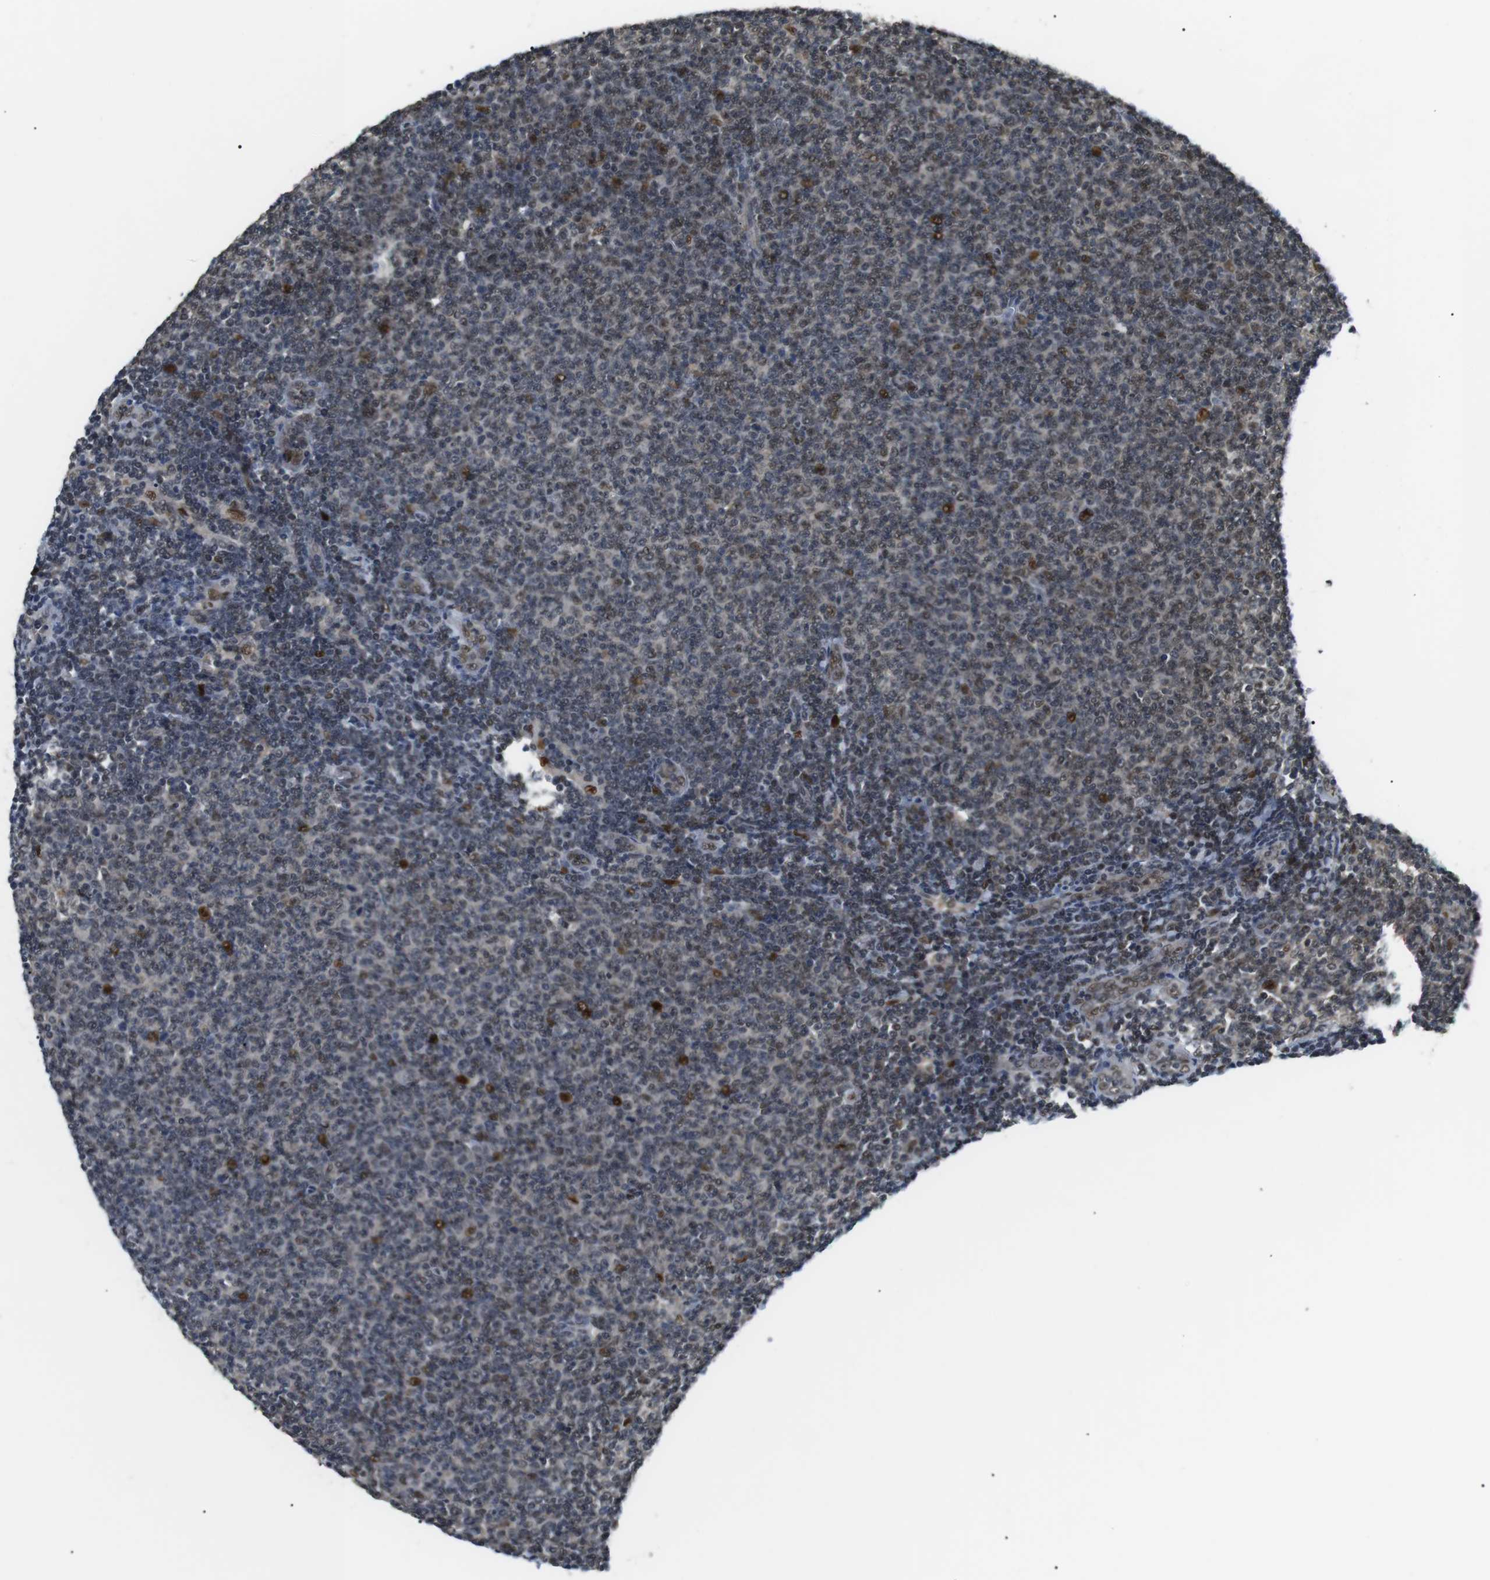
{"staining": {"intensity": "weak", "quantity": "25%-75%", "location": "nuclear"}, "tissue": "lymphoma", "cell_type": "Tumor cells", "image_type": "cancer", "snomed": [{"axis": "morphology", "description": "Malignant lymphoma, non-Hodgkin's type, Low grade"}, {"axis": "topography", "description": "Lymph node"}], "caption": "An immunohistochemistry (IHC) photomicrograph of neoplastic tissue is shown. Protein staining in brown labels weak nuclear positivity in lymphoma within tumor cells. The protein is stained brown, and the nuclei are stained in blue (DAB (3,3'-diaminobenzidine) IHC with brightfield microscopy, high magnification).", "gene": "ORAI3", "patient": {"sex": "male", "age": 66}}